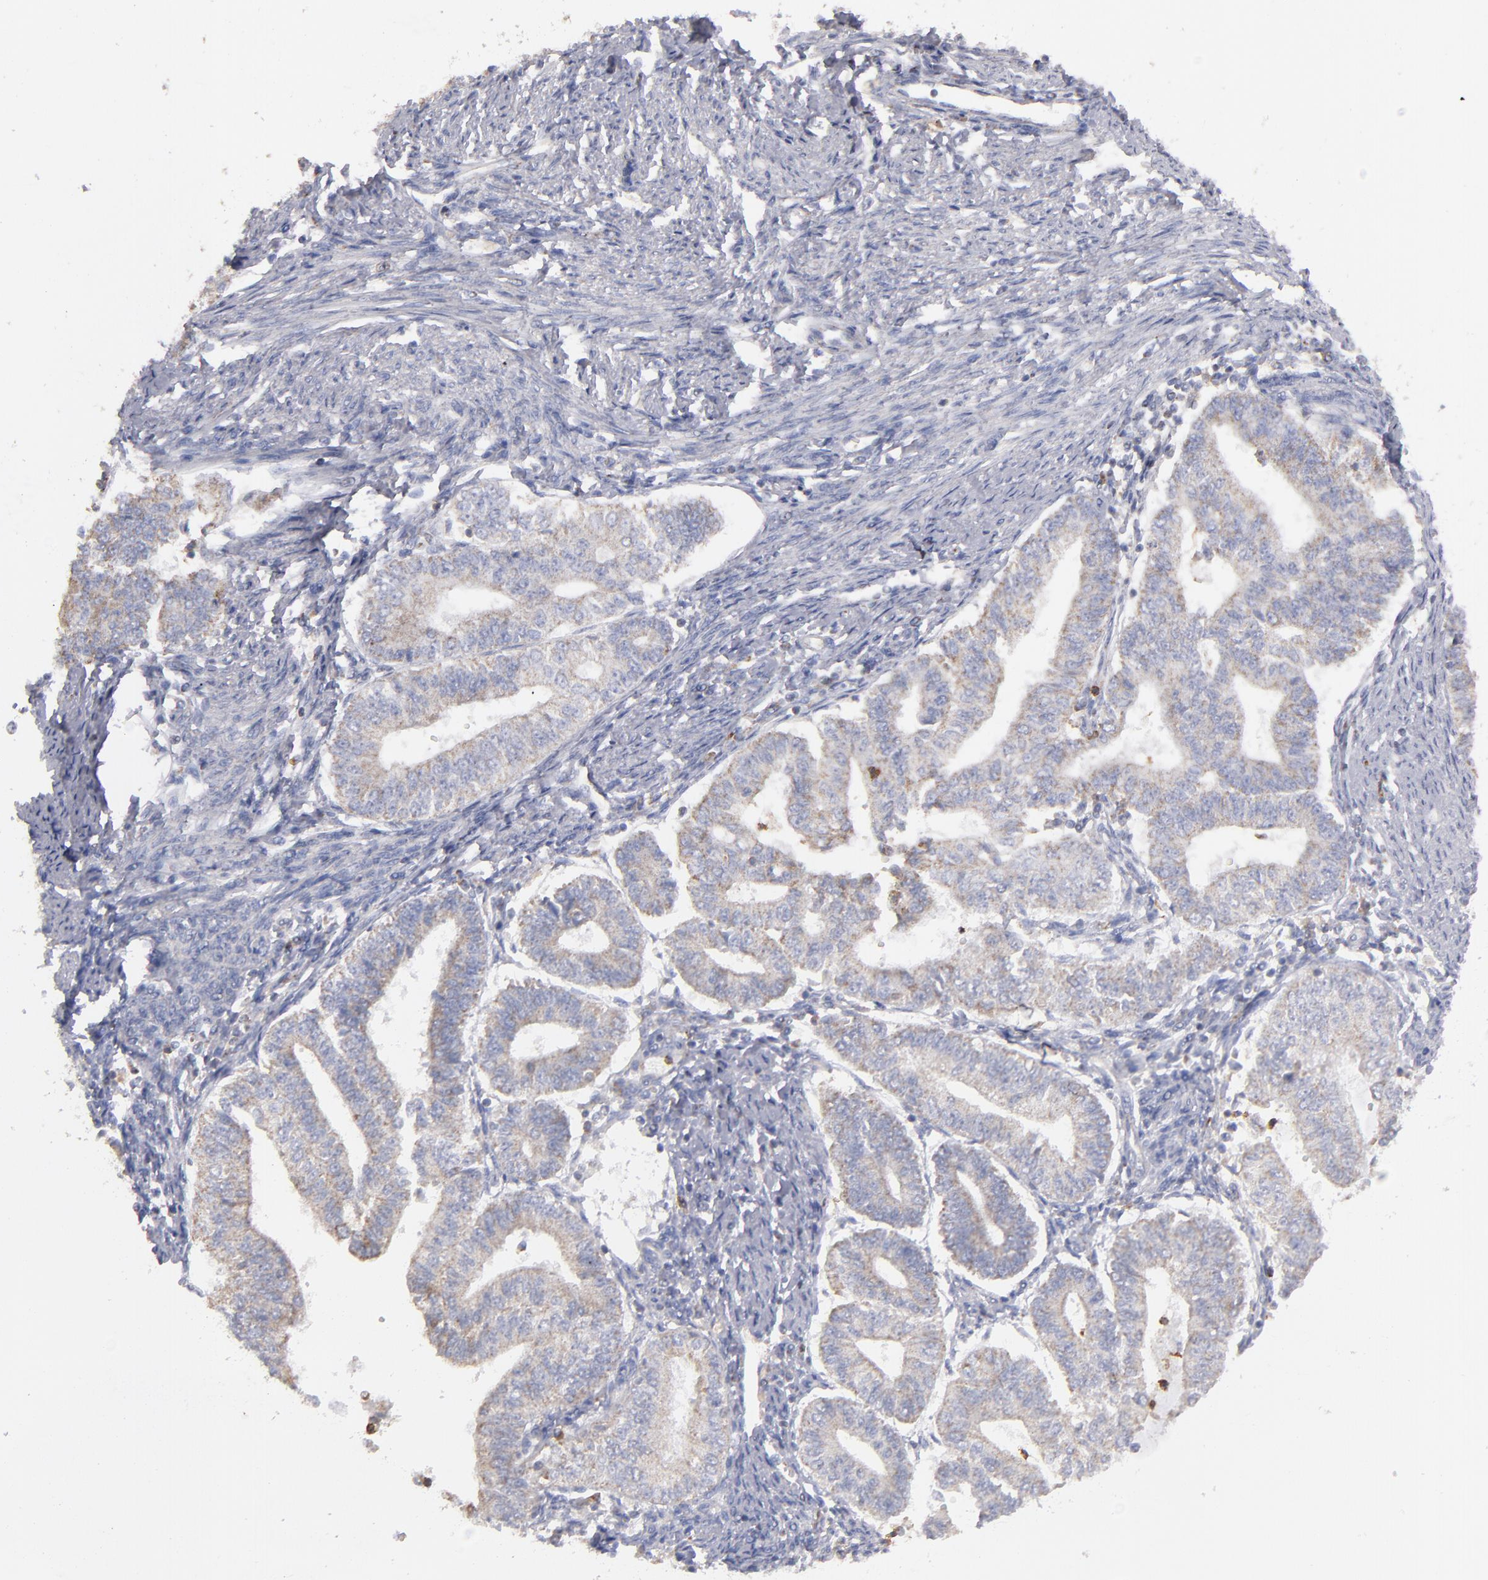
{"staining": {"intensity": "weak", "quantity": ">75%", "location": "cytoplasmic/membranous"}, "tissue": "endometrial cancer", "cell_type": "Tumor cells", "image_type": "cancer", "snomed": [{"axis": "morphology", "description": "Adenocarcinoma, NOS"}, {"axis": "topography", "description": "Endometrium"}], "caption": "A high-resolution histopathology image shows IHC staining of endometrial cancer, which exhibits weak cytoplasmic/membranous expression in about >75% of tumor cells.", "gene": "FGR", "patient": {"sex": "female", "age": 66}}